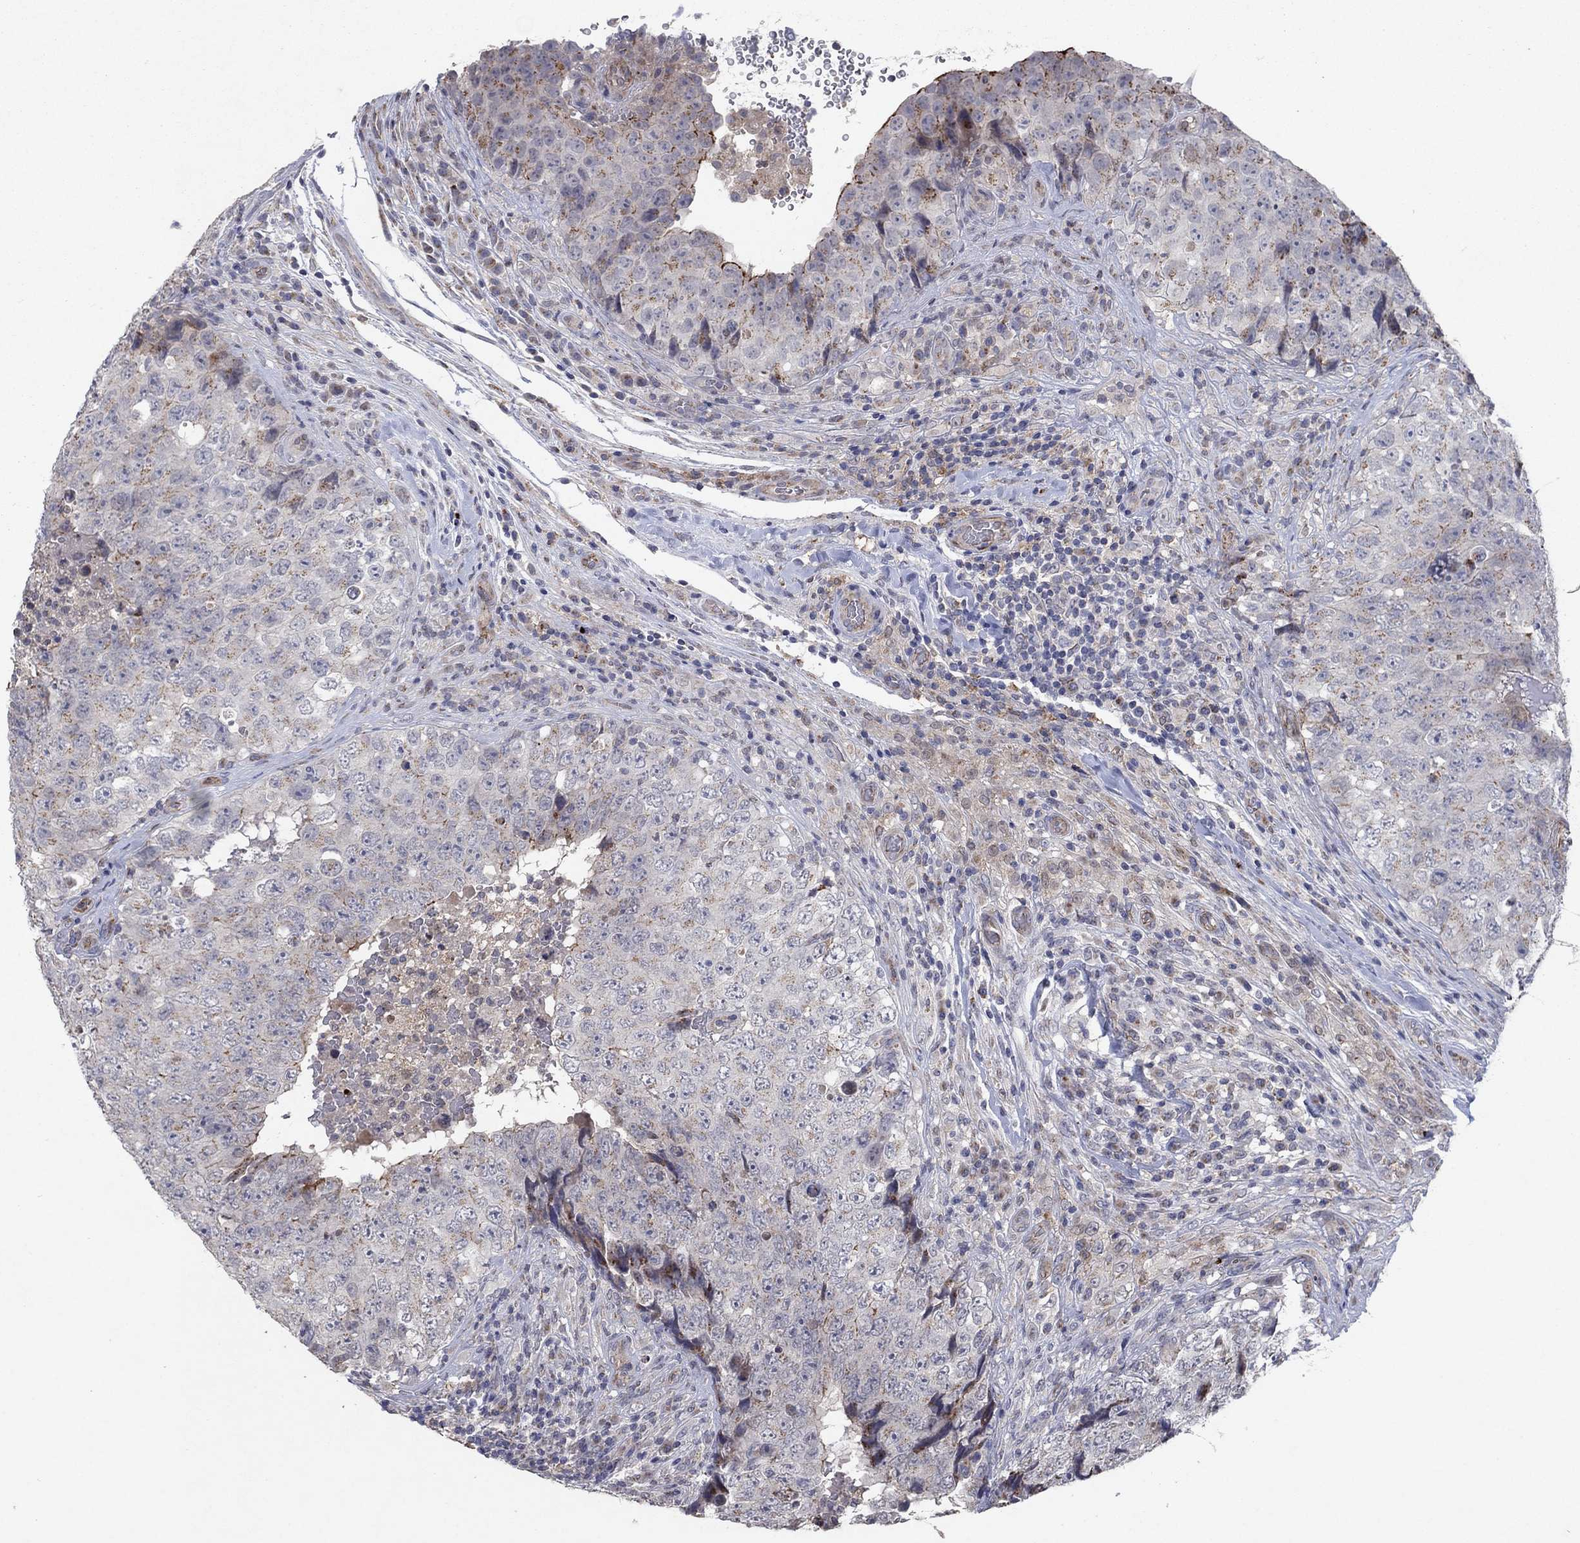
{"staining": {"intensity": "strong", "quantity": "<25%", "location": "cytoplasmic/membranous"}, "tissue": "testis cancer", "cell_type": "Tumor cells", "image_type": "cancer", "snomed": [{"axis": "morphology", "description": "Seminoma, NOS"}, {"axis": "topography", "description": "Testis"}], "caption": "The image displays immunohistochemical staining of testis cancer (seminoma). There is strong cytoplasmic/membranous expression is present in about <25% of tumor cells. The protein of interest is stained brown, and the nuclei are stained in blue (DAB IHC with brightfield microscopy, high magnification).", "gene": "FRG1", "patient": {"sex": "male", "age": 34}}